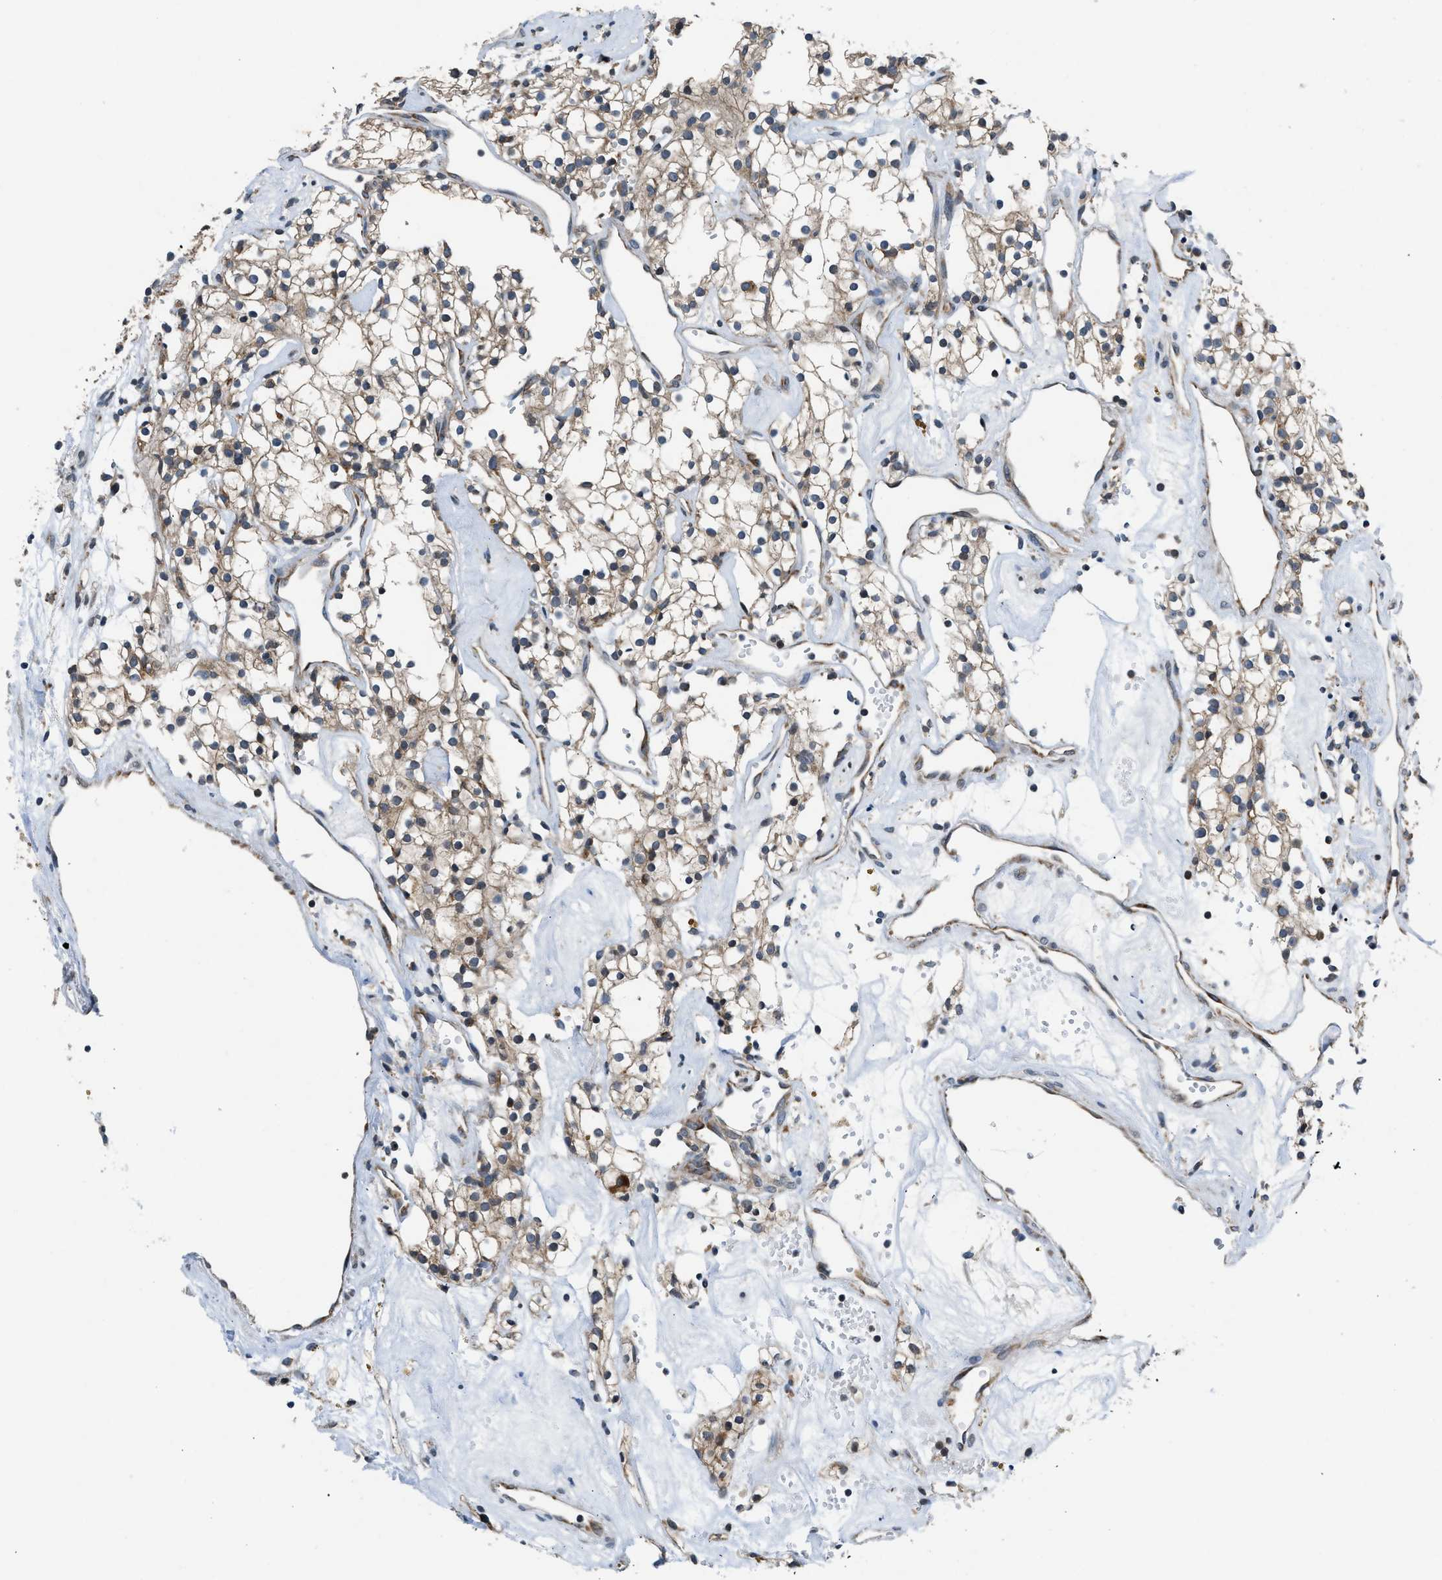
{"staining": {"intensity": "weak", "quantity": ">75%", "location": "cytoplasmic/membranous"}, "tissue": "renal cancer", "cell_type": "Tumor cells", "image_type": "cancer", "snomed": [{"axis": "morphology", "description": "Adenocarcinoma, NOS"}, {"axis": "topography", "description": "Kidney"}], "caption": "Immunohistochemical staining of human renal adenocarcinoma reveals weak cytoplasmic/membranous protein staining in approximately >75% of tumor cells.", "gene": "PA2G4", "patient": {"sex": "male", "age": 59}}